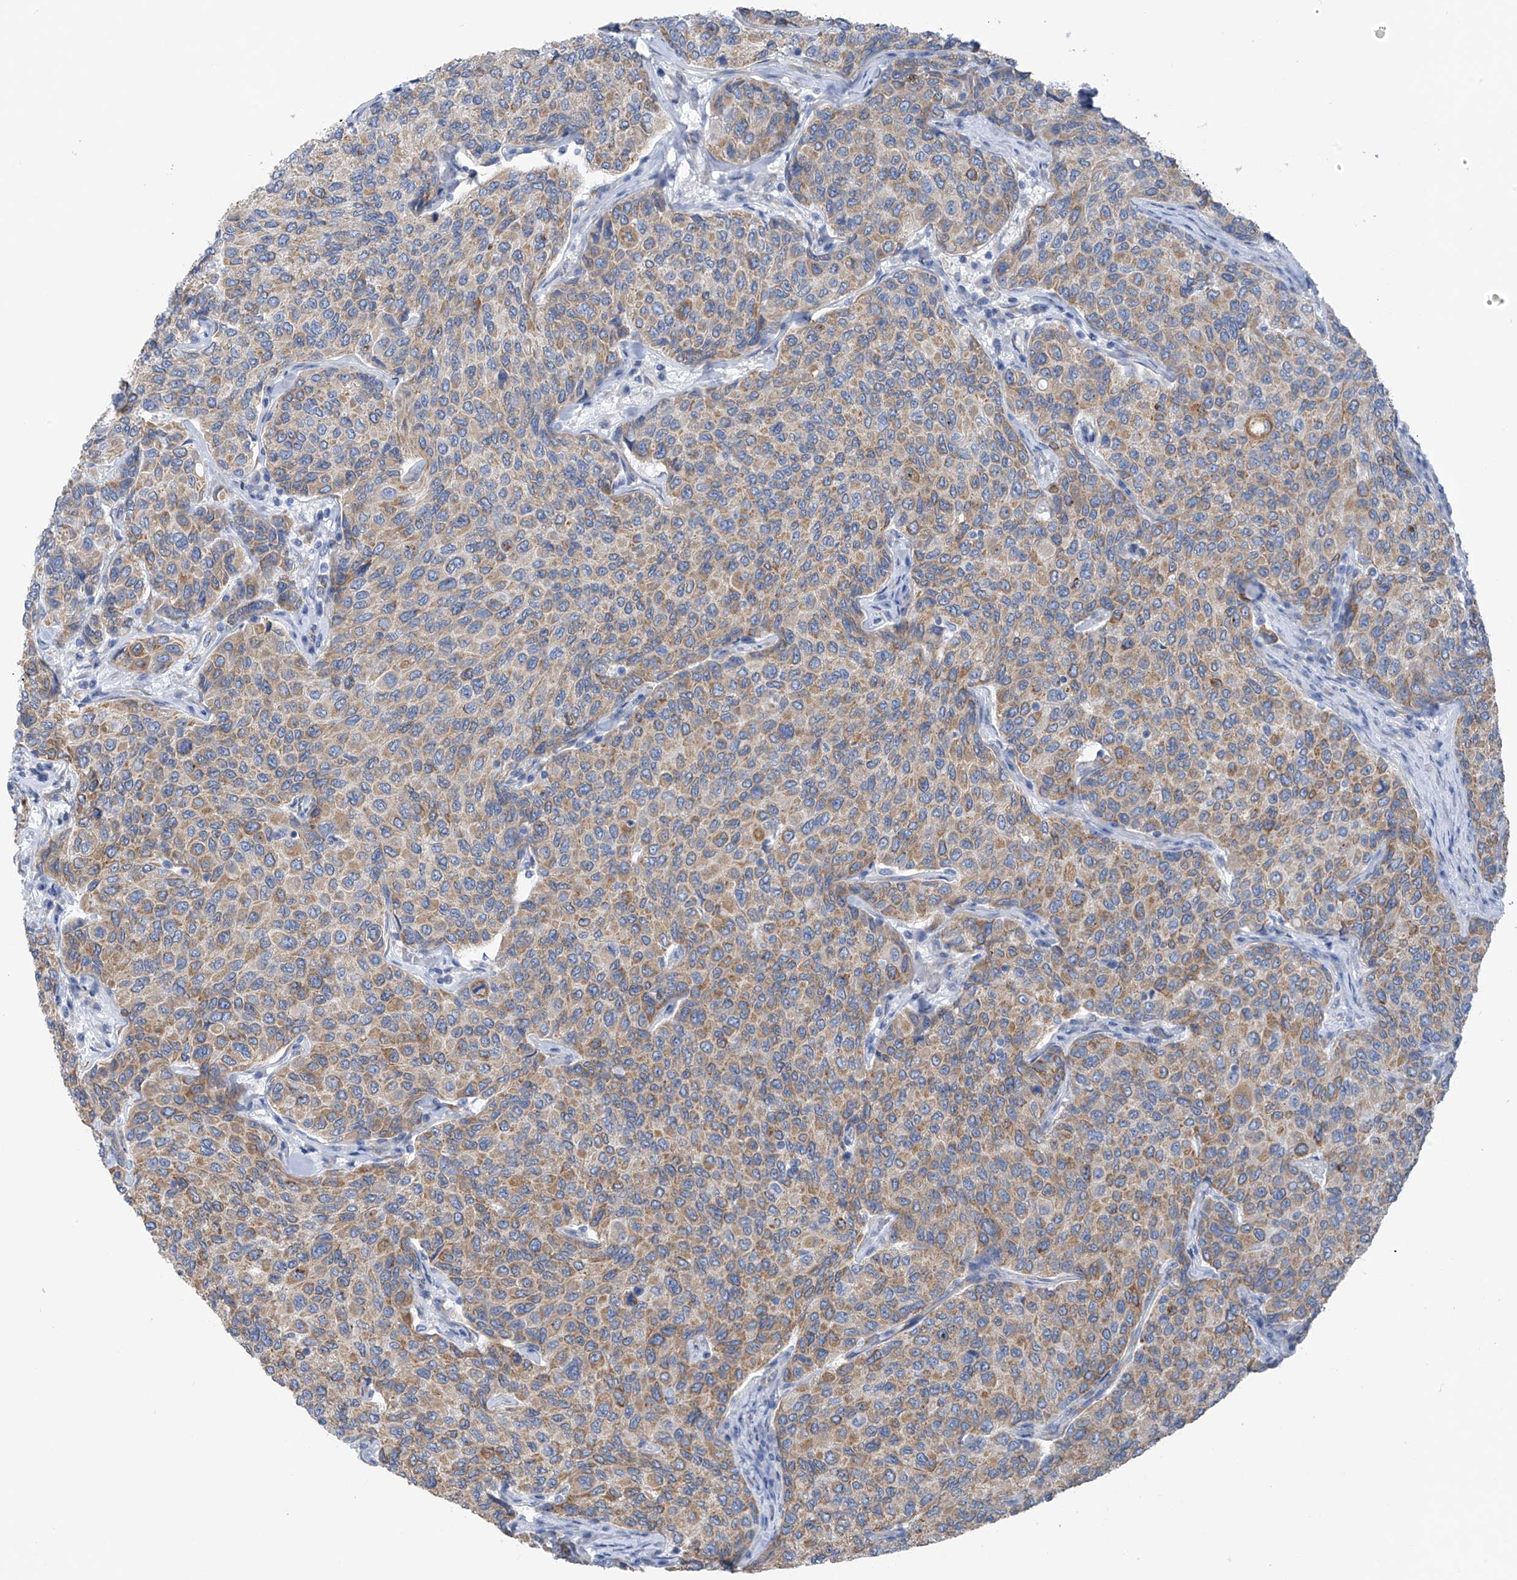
{"staining": {"intensity": "moderate", "quantity": ">75%", "location": "cytoplasmic/membranous"}, "tissue": "breast cancer", "cell_type": "Tumor cells", "image_type": "cancer", "snomed": [{"axis": "morphology", "description": "Duct carcinoma"}, {"axis": "topography", "description": "Breast"}], "caption": "IHC image of human breast cancer (invasive ductal carcinoma) stained for a protein (brown), which exhibits medium levels of moderate cytoplasmic/membranous staining in approximately >75% of tumor cells.", "gene": "RCN2", "patient": {"sex": "female", "age": 55}}